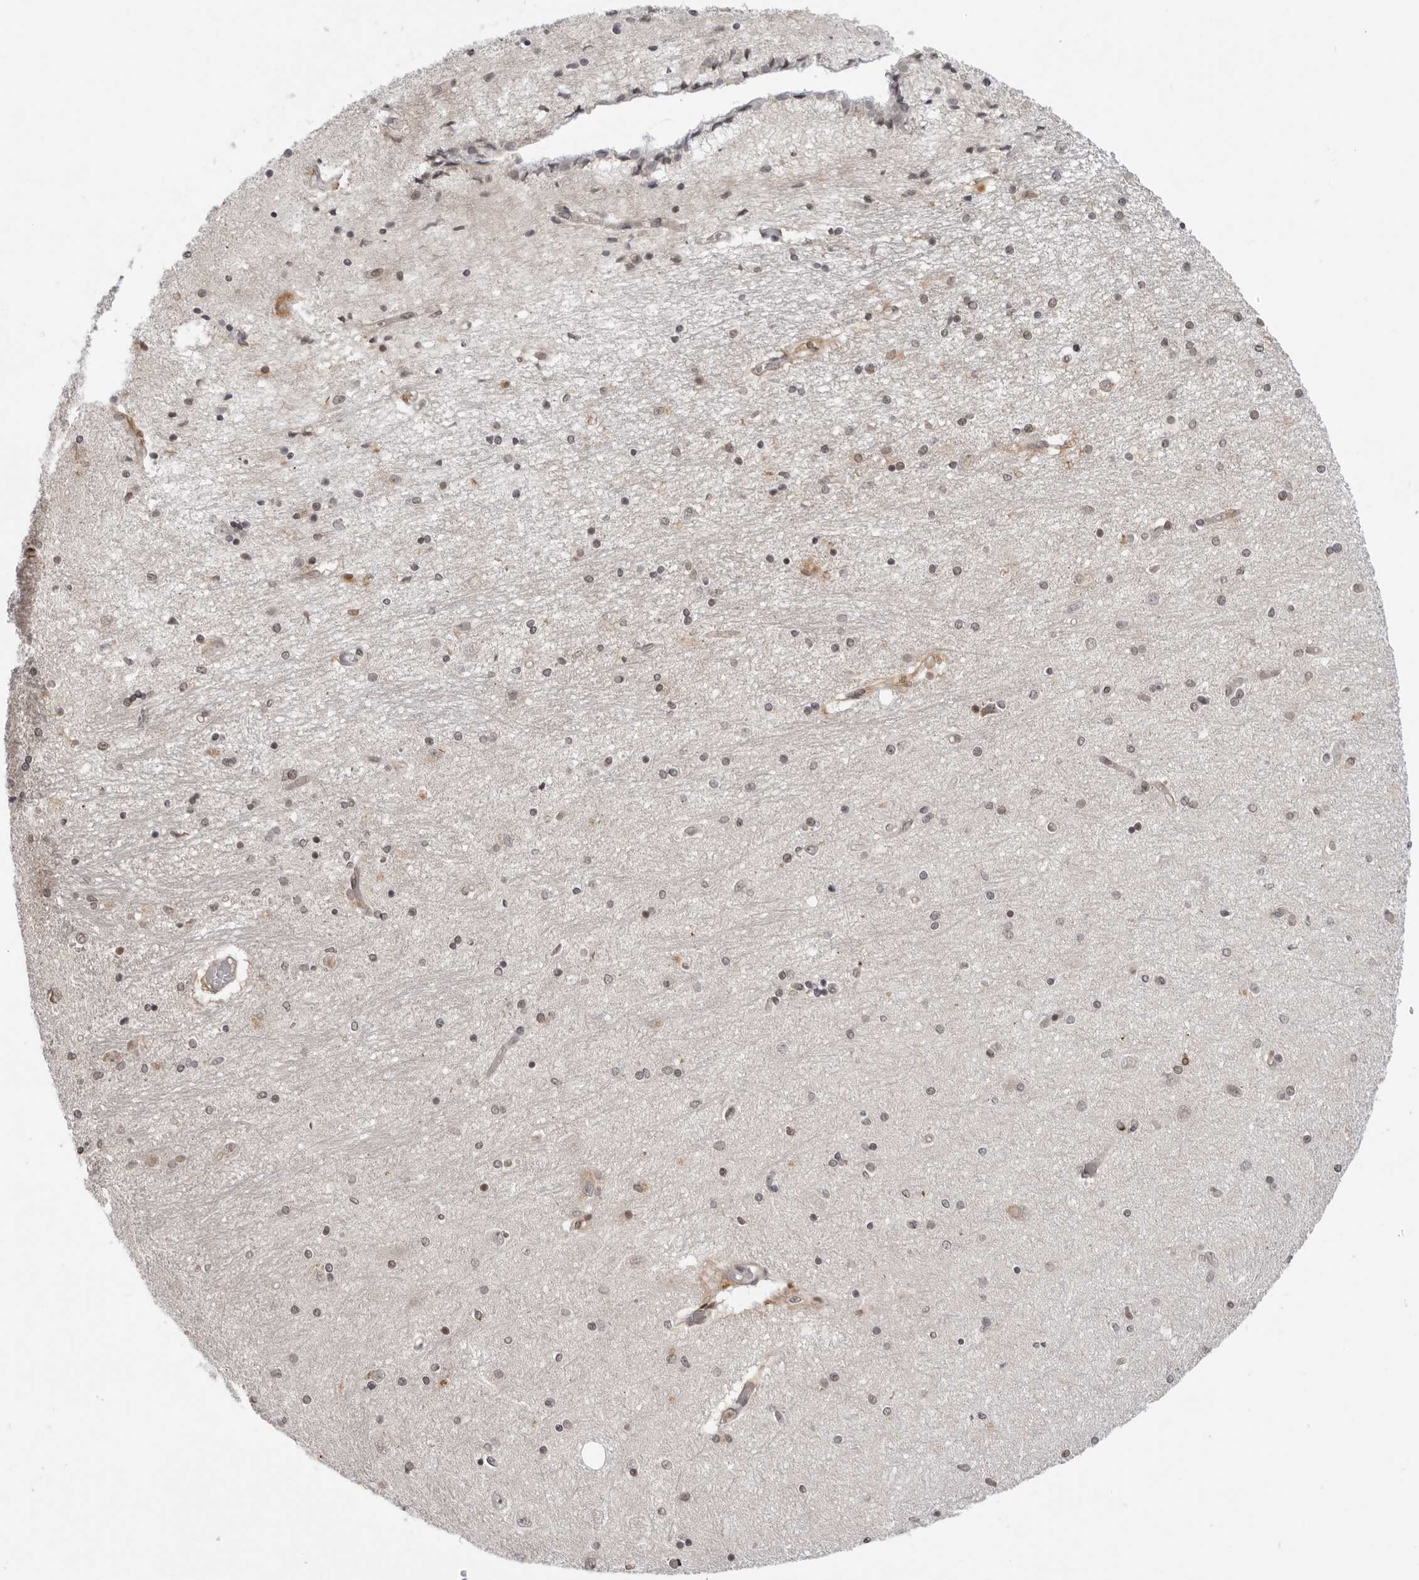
{"staining": {"intensity": "weak", "quantity": "25%-75%", "location": "nuclear"}, "tissue": "hippocampus", "cell_type": "Glial cells", "image_type": "normal", "snomed": [{"axis": "morphology", "description": "Normal tissue, NOS"}, {"axis": "topography", "description": "Hippocampus"}], "caption": "Immunohistochemical staining of unremarkable hippocampus demonstrates 25%-75% levels of weak nuclear protein expression in approximately 25%-75% of glial cells. The staining was performed using DAB to visualize the protein expression in brown, while the nuclei were stained in blue with hematoxylin (Magnification: 20x).", "gene": "SRGAP2", "patient": {"sex": "female", "age": 54}}